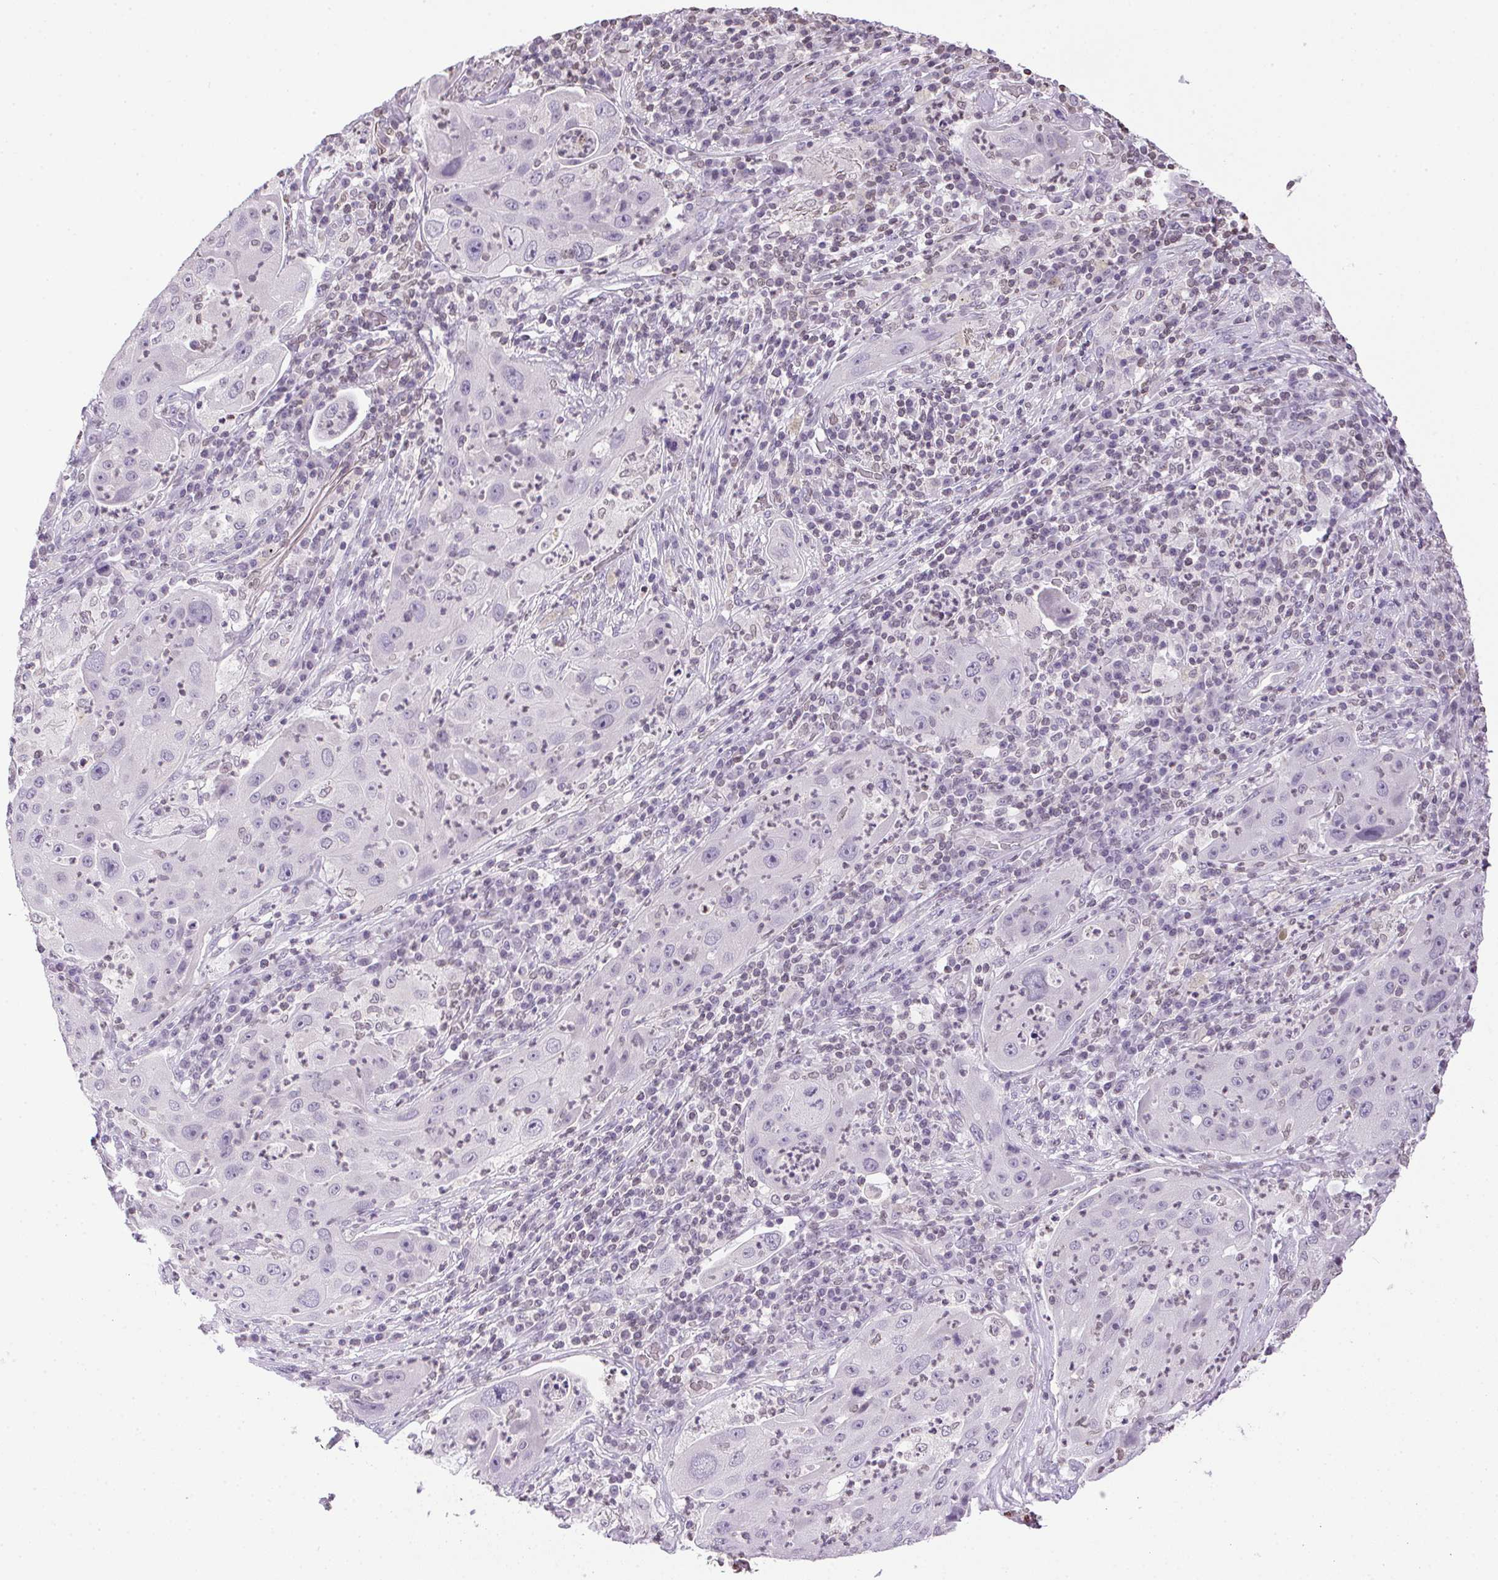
{"staining": {"intensity": "negative", "quantity": "none", "location": "none"}, "tissue": "lung cancer", "cell_type": "Tumor cells", "image_type": "cancer", "snomed": [{"axis": "morphology", "description": "Squamous cell carcinoma, NOS"}, {"axis": "topography", "description": "Lung"}], "caption": "A high-resolution image shows immunohistochemistry (IHC) staining of lung cancer (squamous cell carcinoma), which exhibits no significant expression in tumor cells. Nuclei are stained in blue.", "gene": "PRL", "patient": {"sex": "female", "age": 59}}